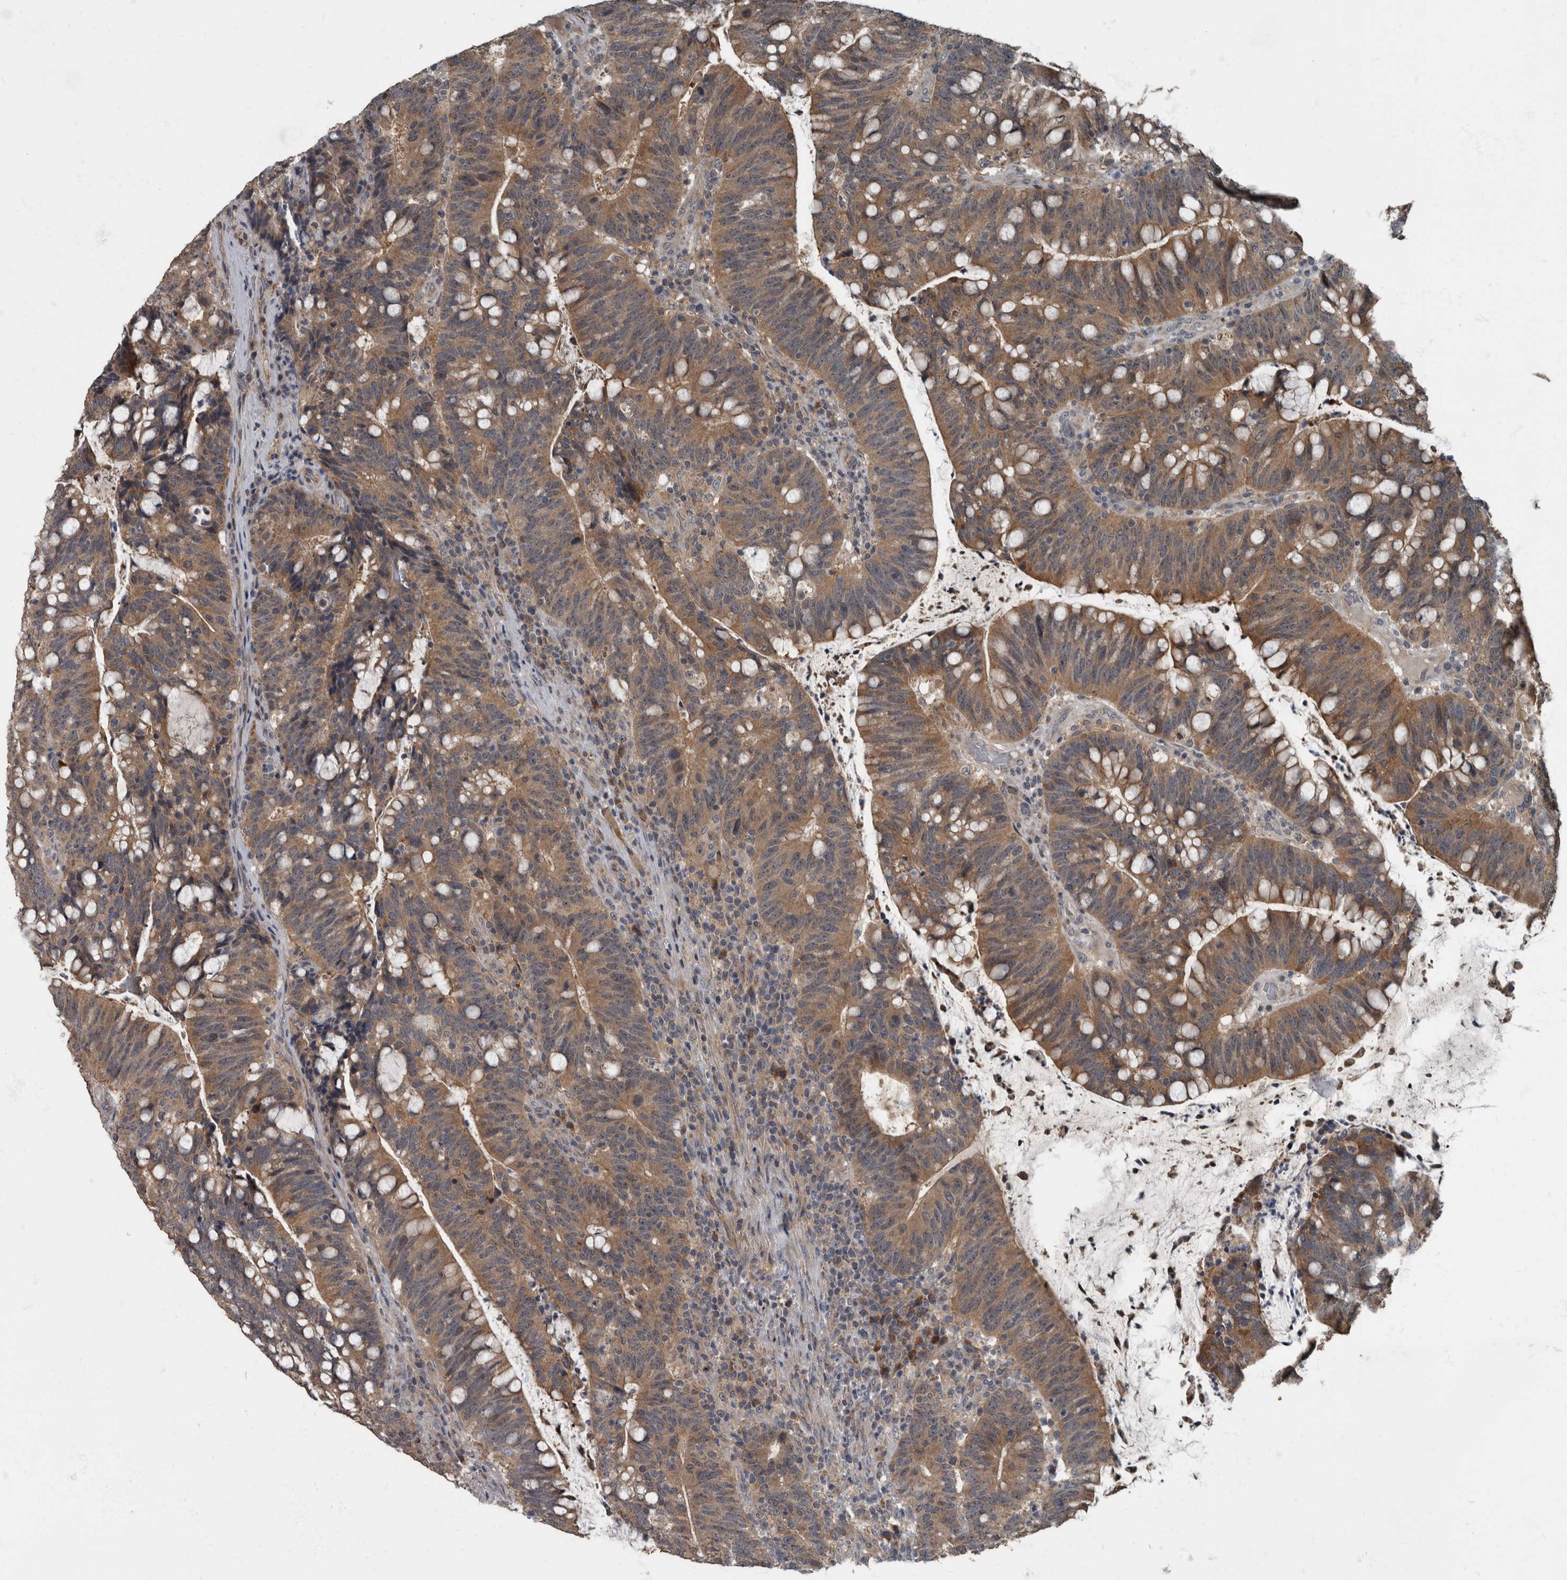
{"staining": {"intensity": "moderate", "quantity": ">75%", "location": "cytoplasmic/membranous"}, "tissue": "colorectal cancer", "cell_type": "Tumor cells", "image_type": "cancer", "snomed": [{"axis": "morphology", "description": "Adenocarcinoma, NOS"}, {"axis": "topography", "description": "Colon"}], "caption": "Moderate cytoplasmic/membranous staining for a protein is appreciated in approximately >75% of tumor cells of colorectal cancer using immunohistochemistry.", "gene": "RABGGTB", "patient": {"sex": "female", "age": 66}}